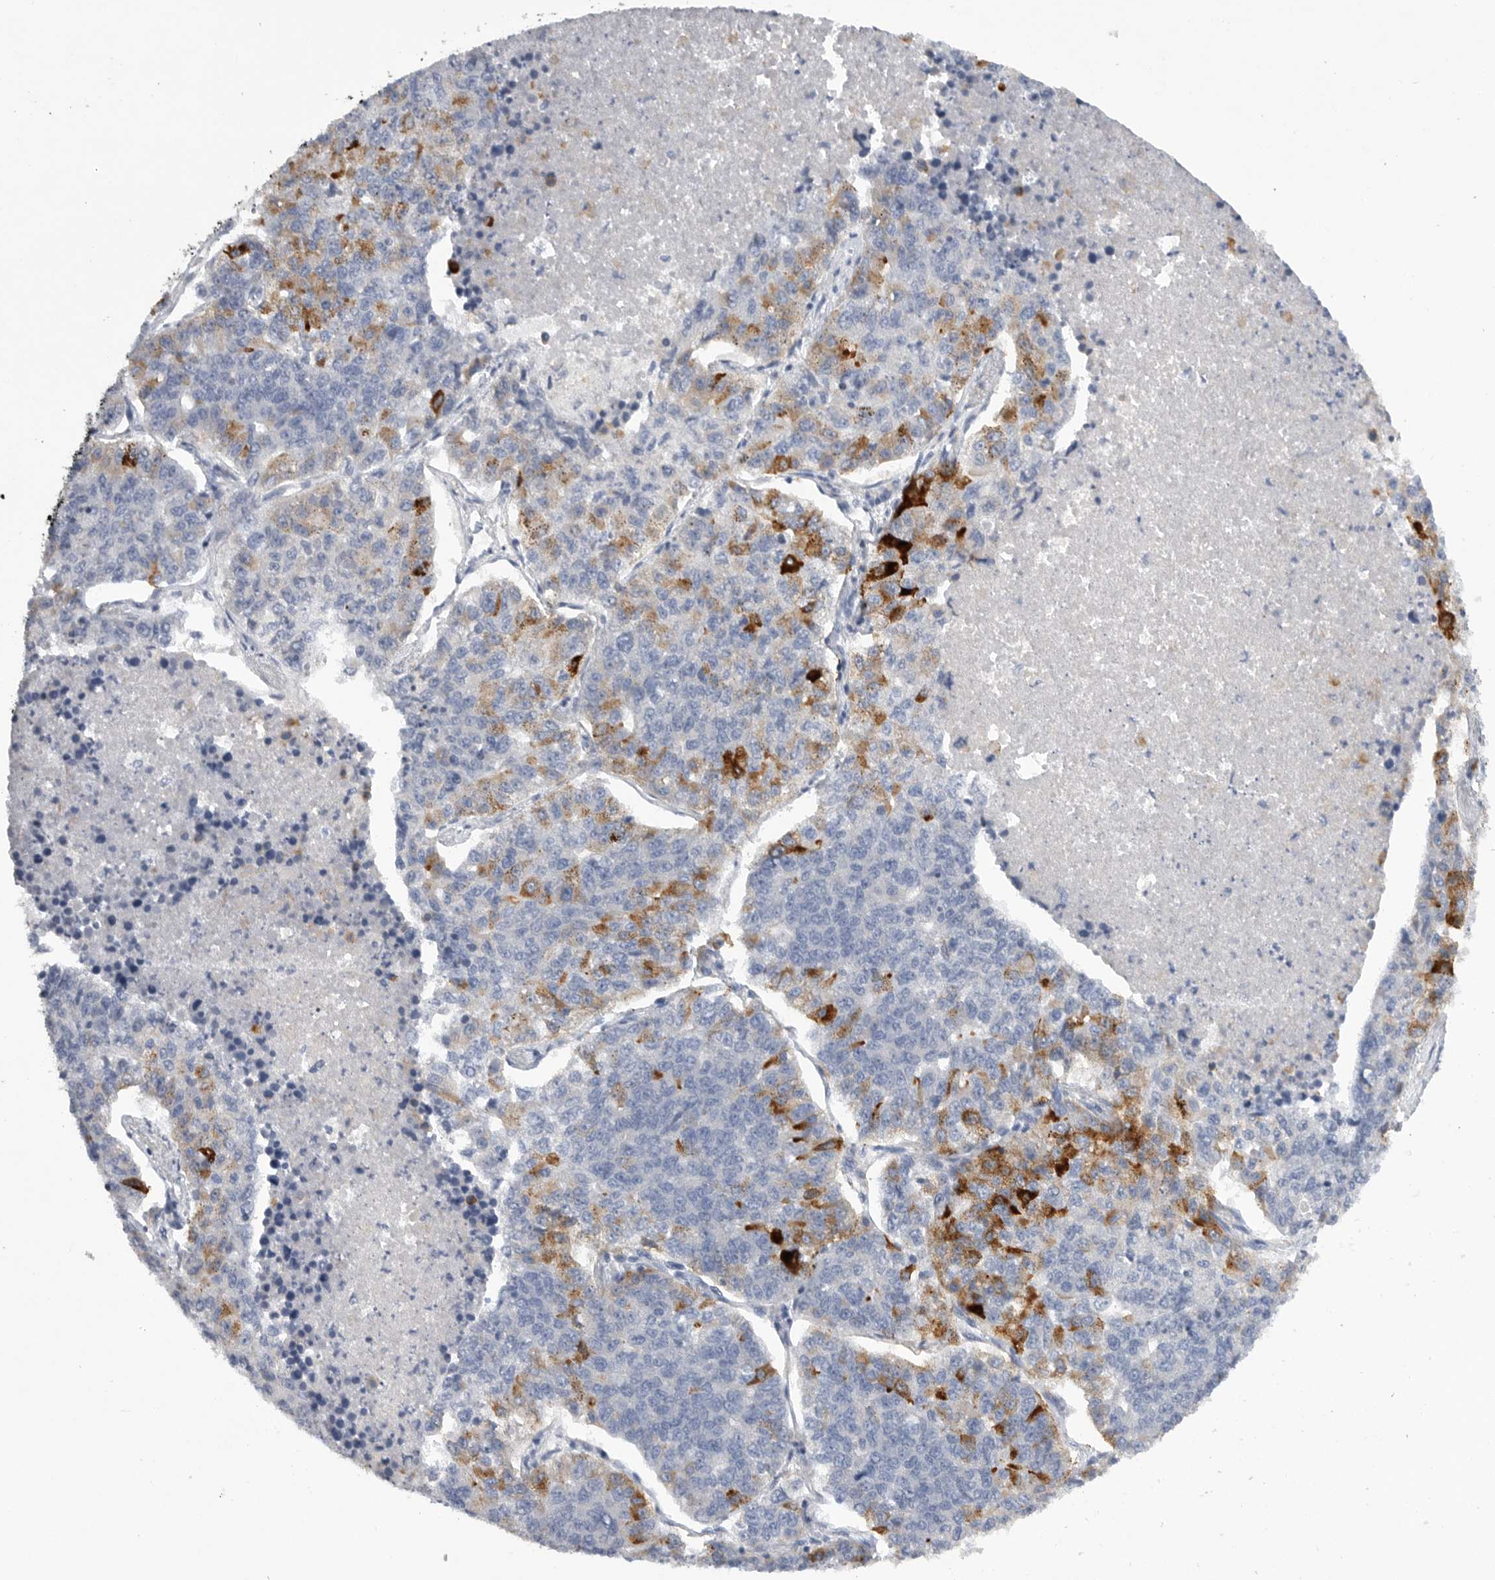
{"staining": {"intensity": "strong", "quantity": "<25%", "location": "cytoplasmic/membranous"}, "tissue": "lung cancer", "cell_type": "Tumor cells", "image_type": "cancer", "snomed": [{"axis": "morphology", "description": "Adenocarcinoma, NOS"}, {"axis": "topography", "description": "Lung"}], "caption": "Tumor cells show strong cytoplasmic/membranous positivity in about <25% of cells in lung cancer. (Brightfield microscopy of DAB IHC at high magnification).", "gene": "EDEM3", "patient": {"sex": "male", "age": 49}}